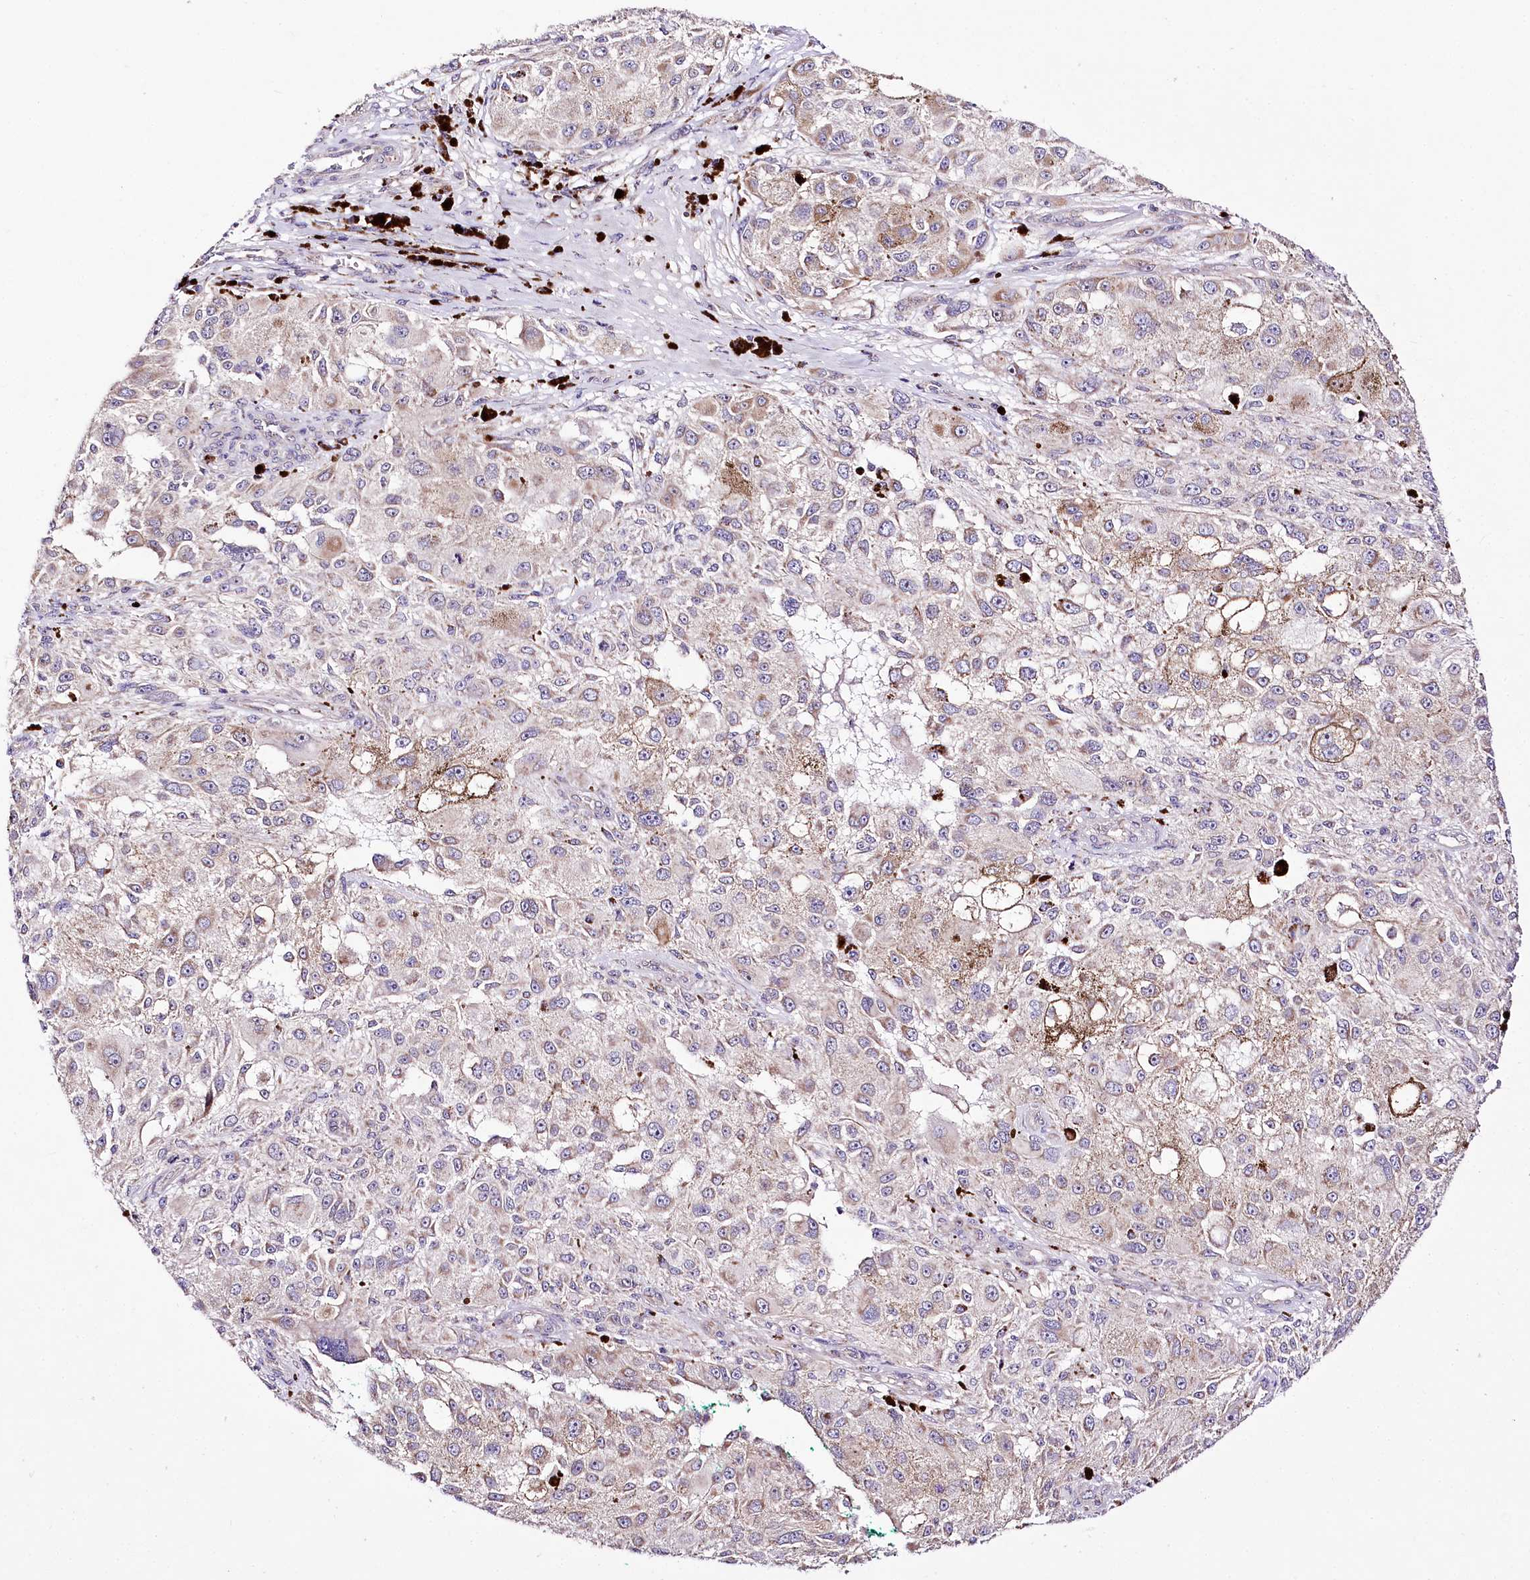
{"staining": {"intensity": "weak", "quantity": "25%-75%", "location": "cytoplasmic/membranous"}, "tissue": "melanoma", "cell_type": "Tumor cells", "image_type": "cancer", "snomed": [{"axis": "morphology", "description": "Necrosis, NOS"}, {"axis": "morphology", "description": "Malignant melanoma, NOS"}, {"axis": "topography", "description": "Skin"}], "caption": "A low amount of weak cytoplasmic/membranous staining is seen in approximately 25%-75% of tumor cells in malignant melanoma tissue. The protein of interest is stained brown, and the nuclei are stained in blue (DAB IHC with brightfield microscopy, high magnification).", "gene": "ATE1", "patient": {"sex": "female", "age": 87}}